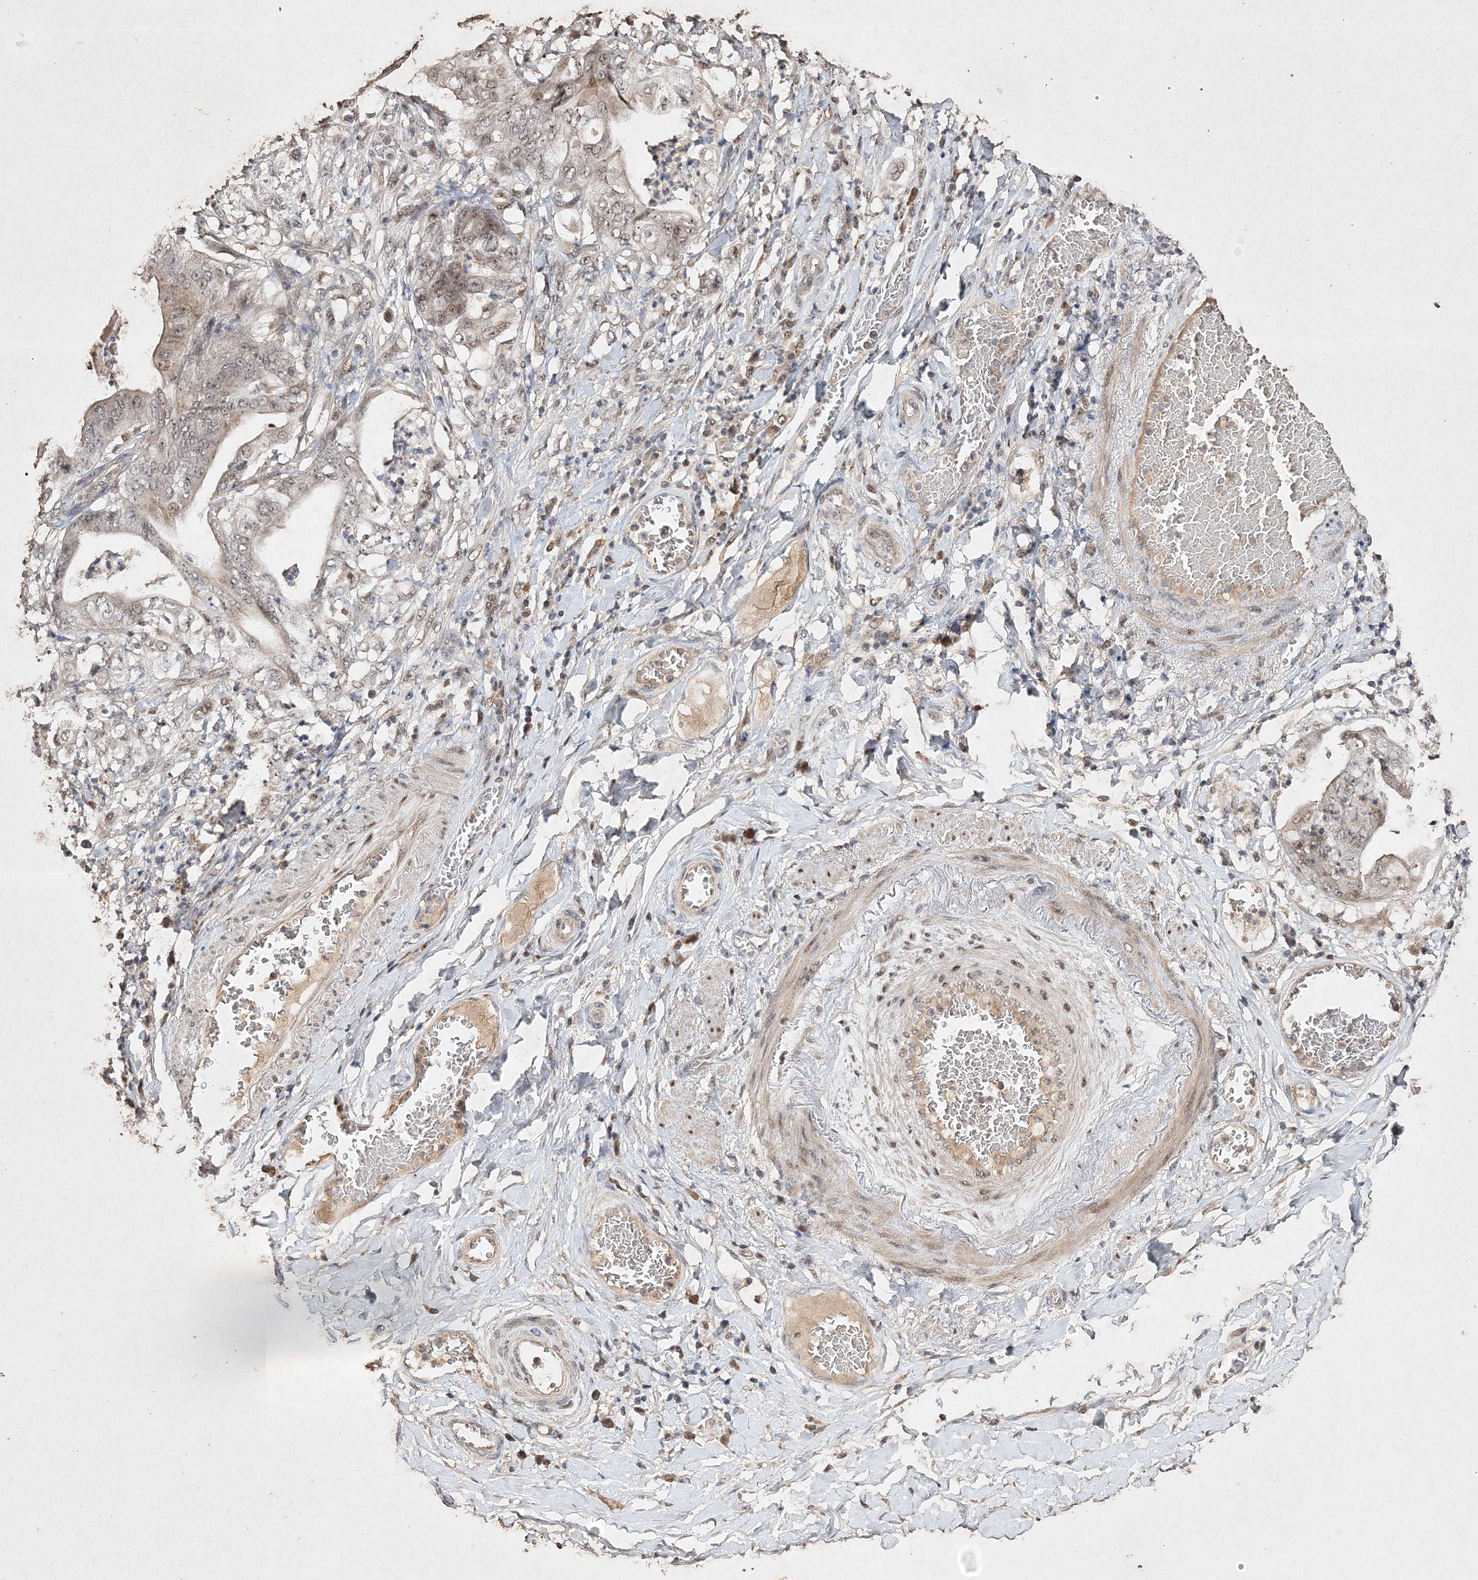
{"staining": {"intensity": "weak", "quantity": "25%-75%", "location": "nuclear"}, "tissue": "stomach cancer", "cell_type": "Tumor cells", "image_type": "cancer", "snomed": [{"axis": "morphology", "description": "Adenocarcinoma, NOS"}, {"axis": "topography", "description": "Stomach"}], "caption": "Stomach adenocarcinoma was stained to show a protein in brown. There is low levels of weak nuclear expression in about 25%-75% of tumor cells.", "gene": "C3orf38", "patient": {"sex": "female", "age": 73}}